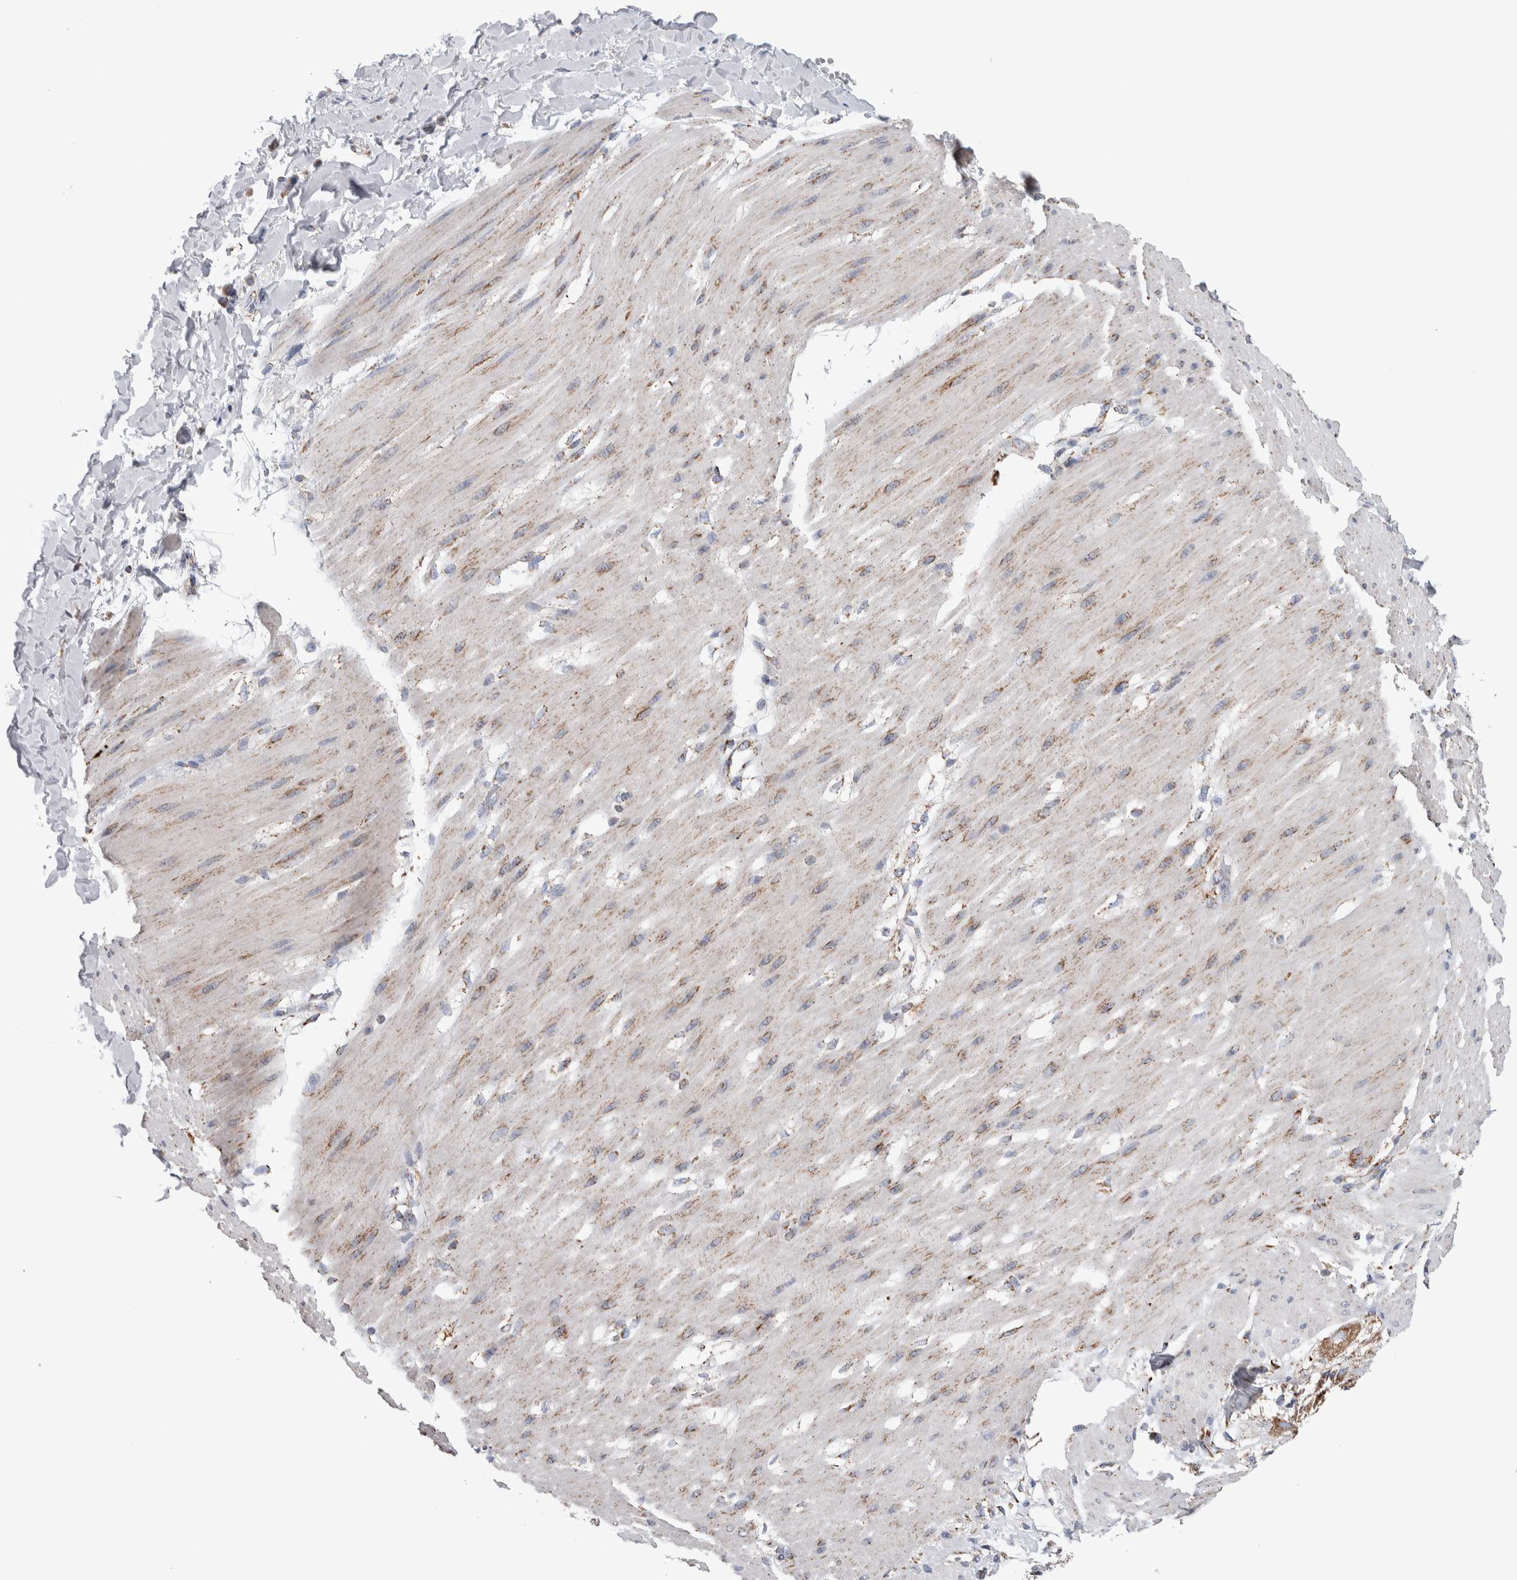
{"staining": {"intensity": "negative", "quantity": "none", "location": "none"}, "tissue": "adipose tissue", "cell_type": "Adipocytes", "image_type": "normal", "snomed": [{"axis": "morphology", "description": "Normal tissue, NOS"}, {"axis": "morphology", "description": "Adenocarcinoma, NOS"}, {"axis": "topography", "description": "Duodenum"}, {"axis": "topography", "description": "Peripheral nerve tissue"}], "caption": "Immunohistochemistry (IHC) histopathology image of normal human adipose tissue stained for a protein (brown), which demonstrates no staining in adipocytes. Nuclei are stained in blue.", "gene": "ETFA", "patient": {"sex": "female", "age": 60}}